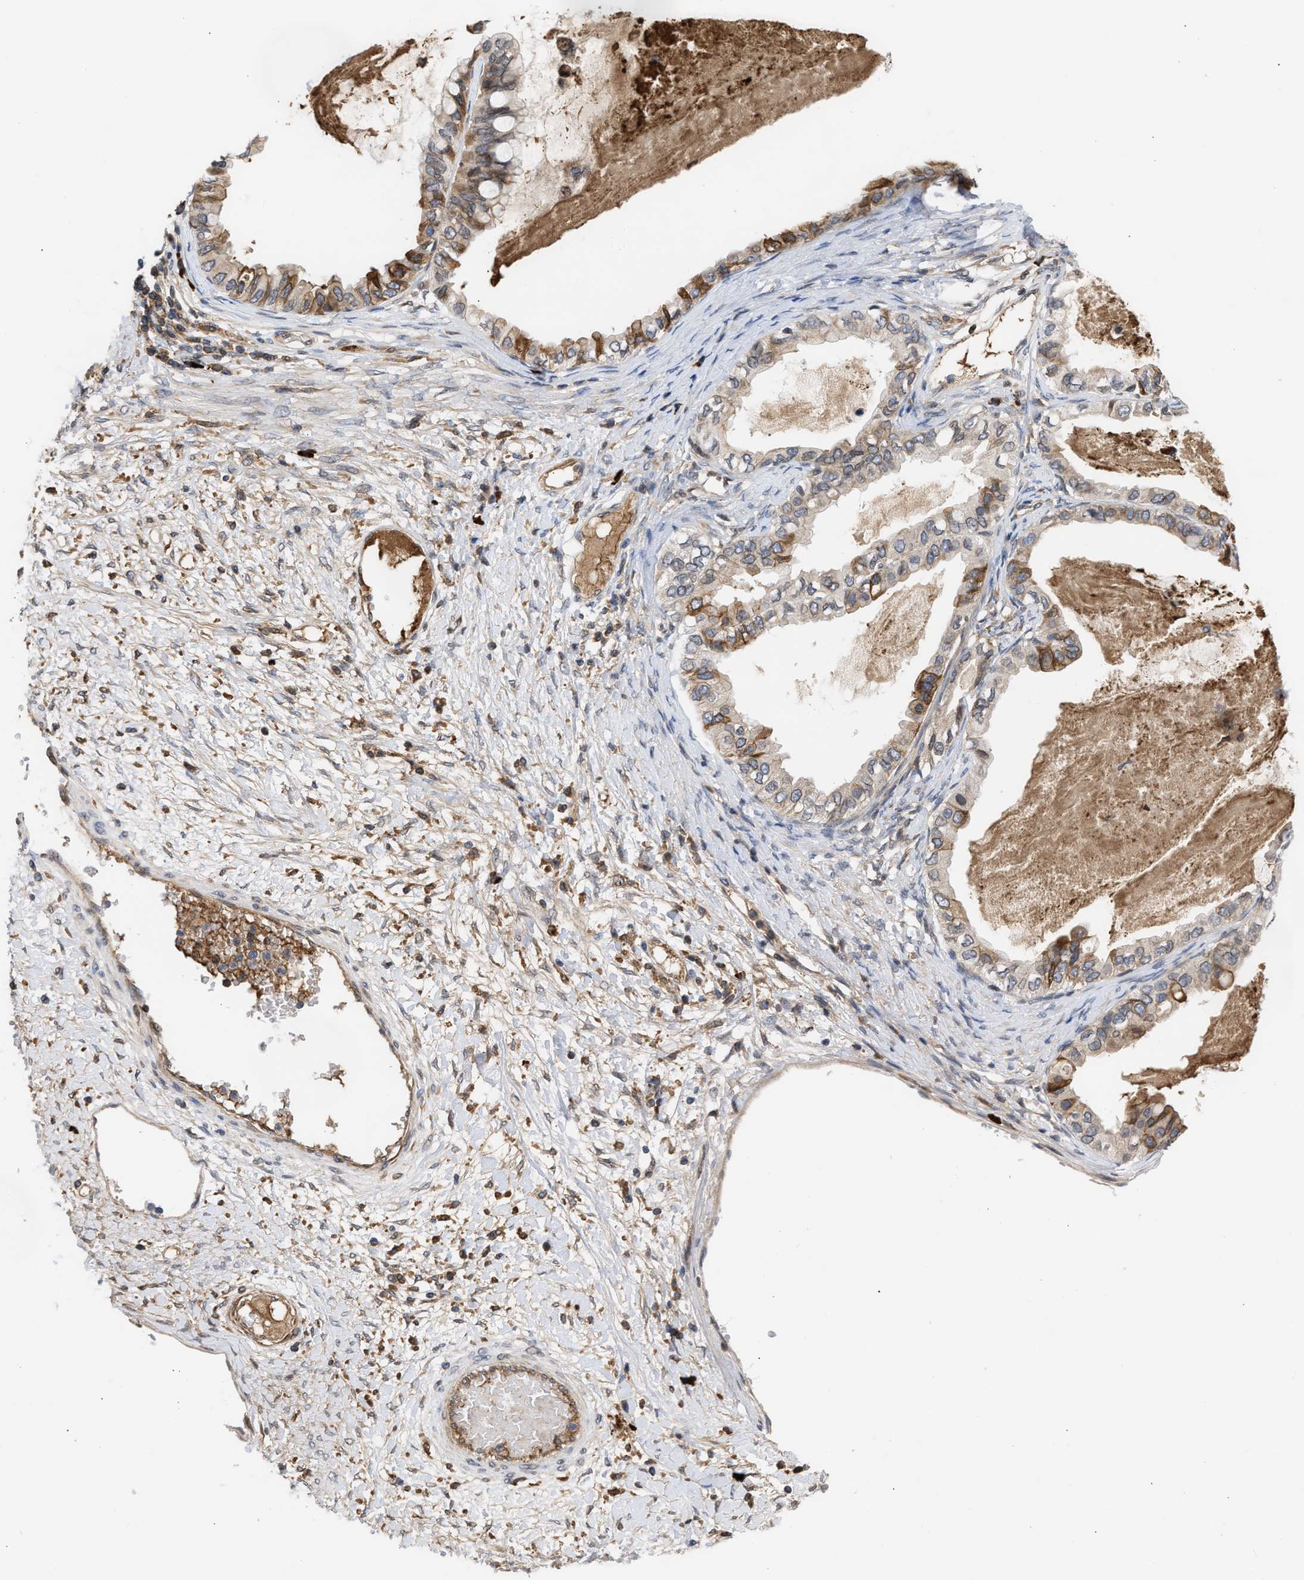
{"staining": {"intensity": "moderate", "quantity": "25%-75%", "location": "cytoplasmic/membranous"}, "tissue": "ovarian cancer", "cell_type": "Tumor cells", "image_type": "cancer", "snomed": [{"axis": "morphology", "description": "Cystadenocarcinoma, mucinous, NOS"}, {"axis": "topography", "description": "Ovary"}], "caption": "IHC staining of ovarian mucinous cystadenocarcinoma, which demonstrates medium levels of moderate cytoplasmic/membranous staining in approximately 25%-75% of tumor cells indicating moderate cytoplasmic/membranous protein positivity. The staining was performed using DAB (3,3'-diaminobenzidine) (brown) for protein detection and nuclei were counterstained in hematoxylin (blue).", "gene": "NUP62", "patient": {"sex": "female", "age": 80}}